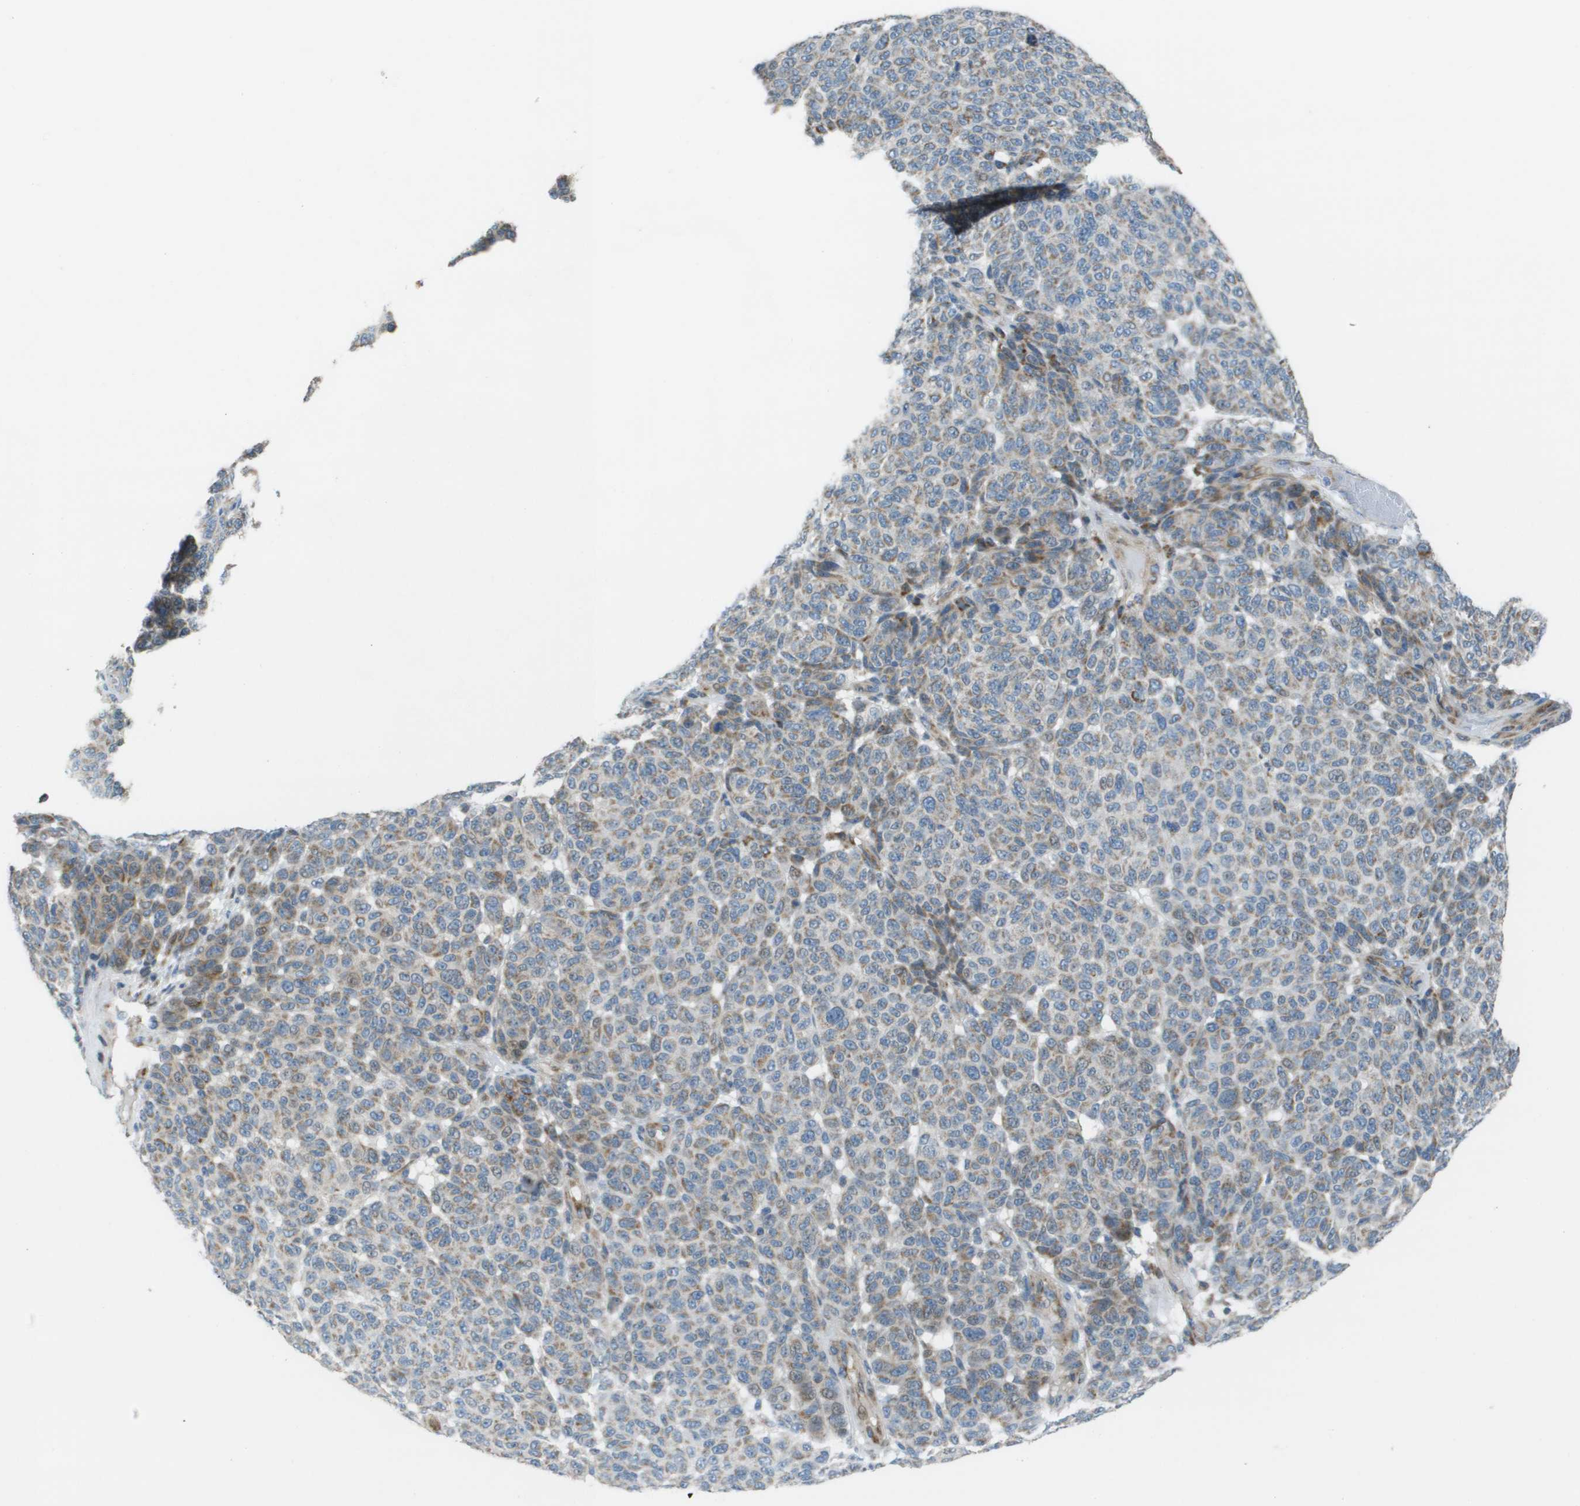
{"staining": {"intensity": "weak", "quantity": "25%-75%", "location": "cytoplasmic/membranous"}, "tissue": "melanoma", "cell_type": "Tumor cells", "image_type": "cancer", "snomed": [{"axis": "morphology", "description": "Malignant melanoma, NOS"}, {"axis": "topography", "description": "Skin"}], "caption": "There is low levels of weak cytoplasmic/membranous positivity in tumor cells of malignant melanoma, as demonstrated by immunohistochemical staining (brown color).", "gene": "GALNT6", "patient": {"sex": "male", "age": 59}}